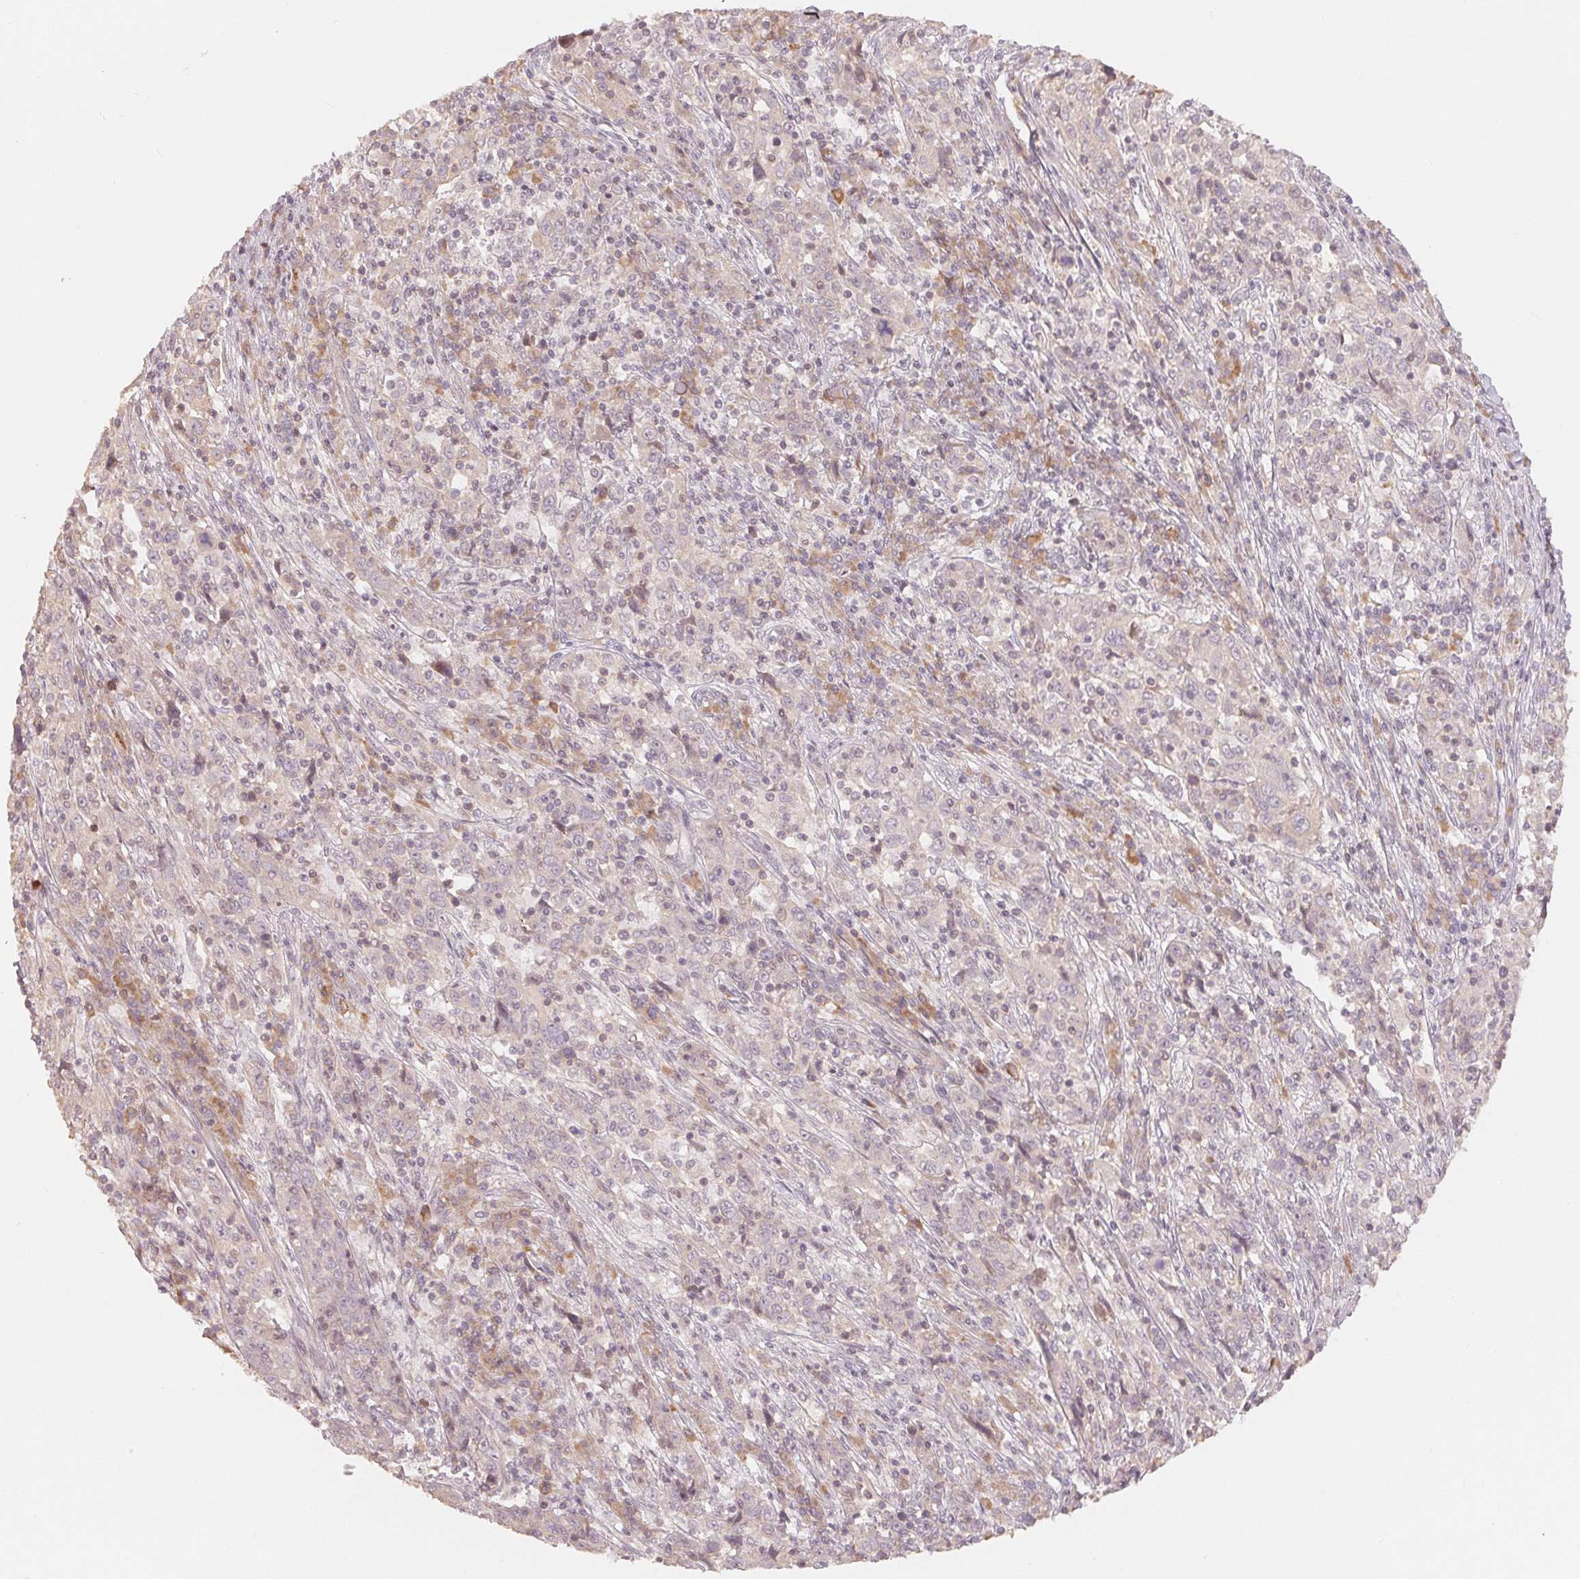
{"staining": {"intensity": "negative", "quantity": "none", "location": "none"}, "tissue": "cervical cancer", "cell_type": "Tumor cells", "image_type": "cancer", "snomed": [{"axis": "morphology", "description": "Squamous cell carcinoma, NOS"}, {"axis": "topography", "description": "Cervix"}], "caption": "Immunohistochemistry micrograph of neoplastic tissue: human cervical cancer (squamous cell carcinoma) stained with DAB shows no significant protein expression in tumor cells.", "gene": "DENND2C", "patient": {"sex": "female", "age": 46}}